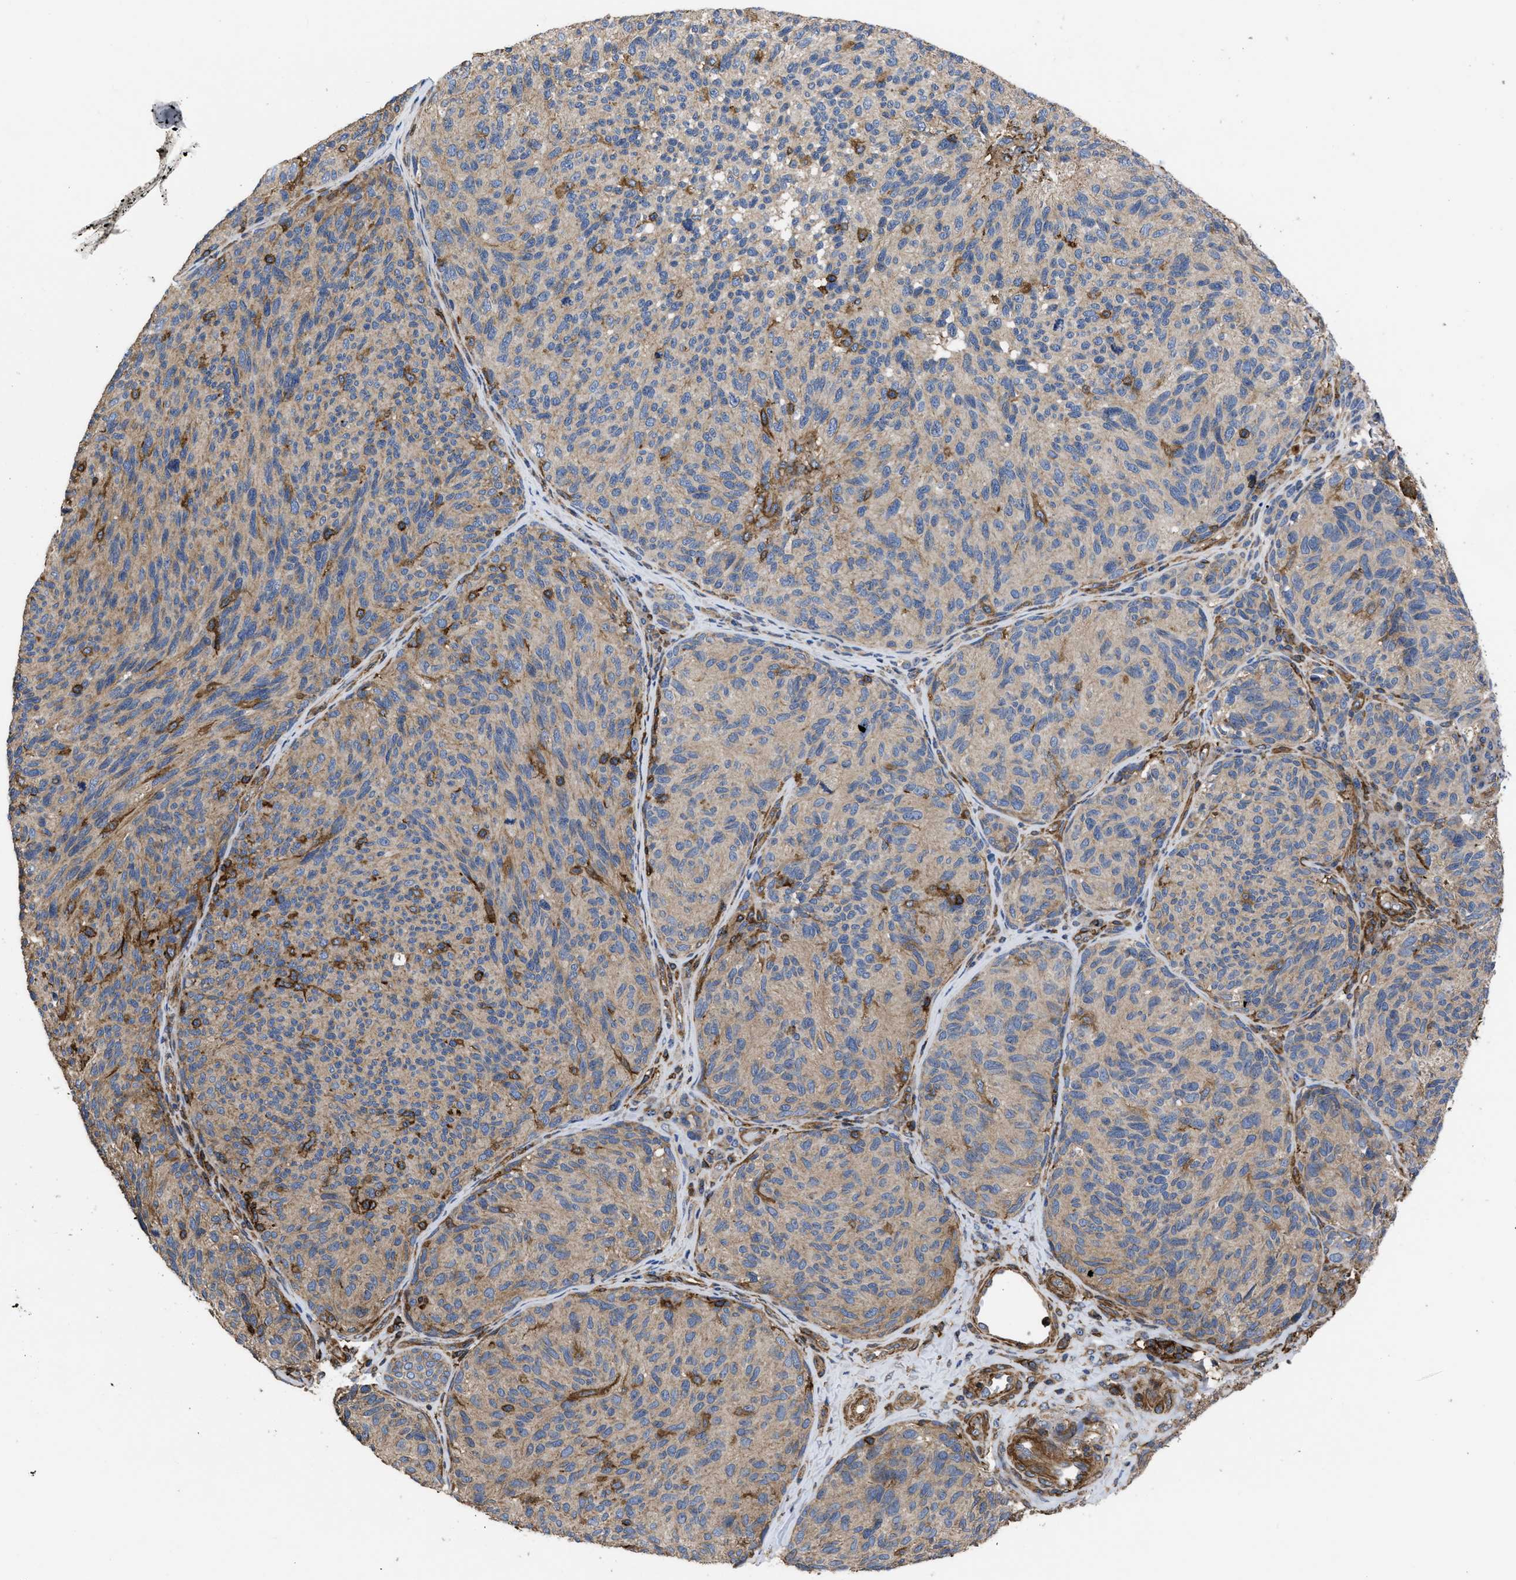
{"staining": {"intensity": "weak", "quantity": ">75%", "location": "cytoplasmic/membranous"}, "tissue": "melanoma", "cell_type": "Tumor cells", "image_type": "cancer", "snomed": [{"axis": "morphology", "description": "Malignant melanoma, NOS"}, {"axis": "topography", "description": "Skin"}], "caption": "A low amount of weak cytoplasmic/membranous staining is appreciated in about >75% of tumor cells in melanoma tissue. (Brightfield microscopy of DAB IHC at high magnification).", "gene": "SCUBE2", "patient": {"sex": "female", "age": 73}}